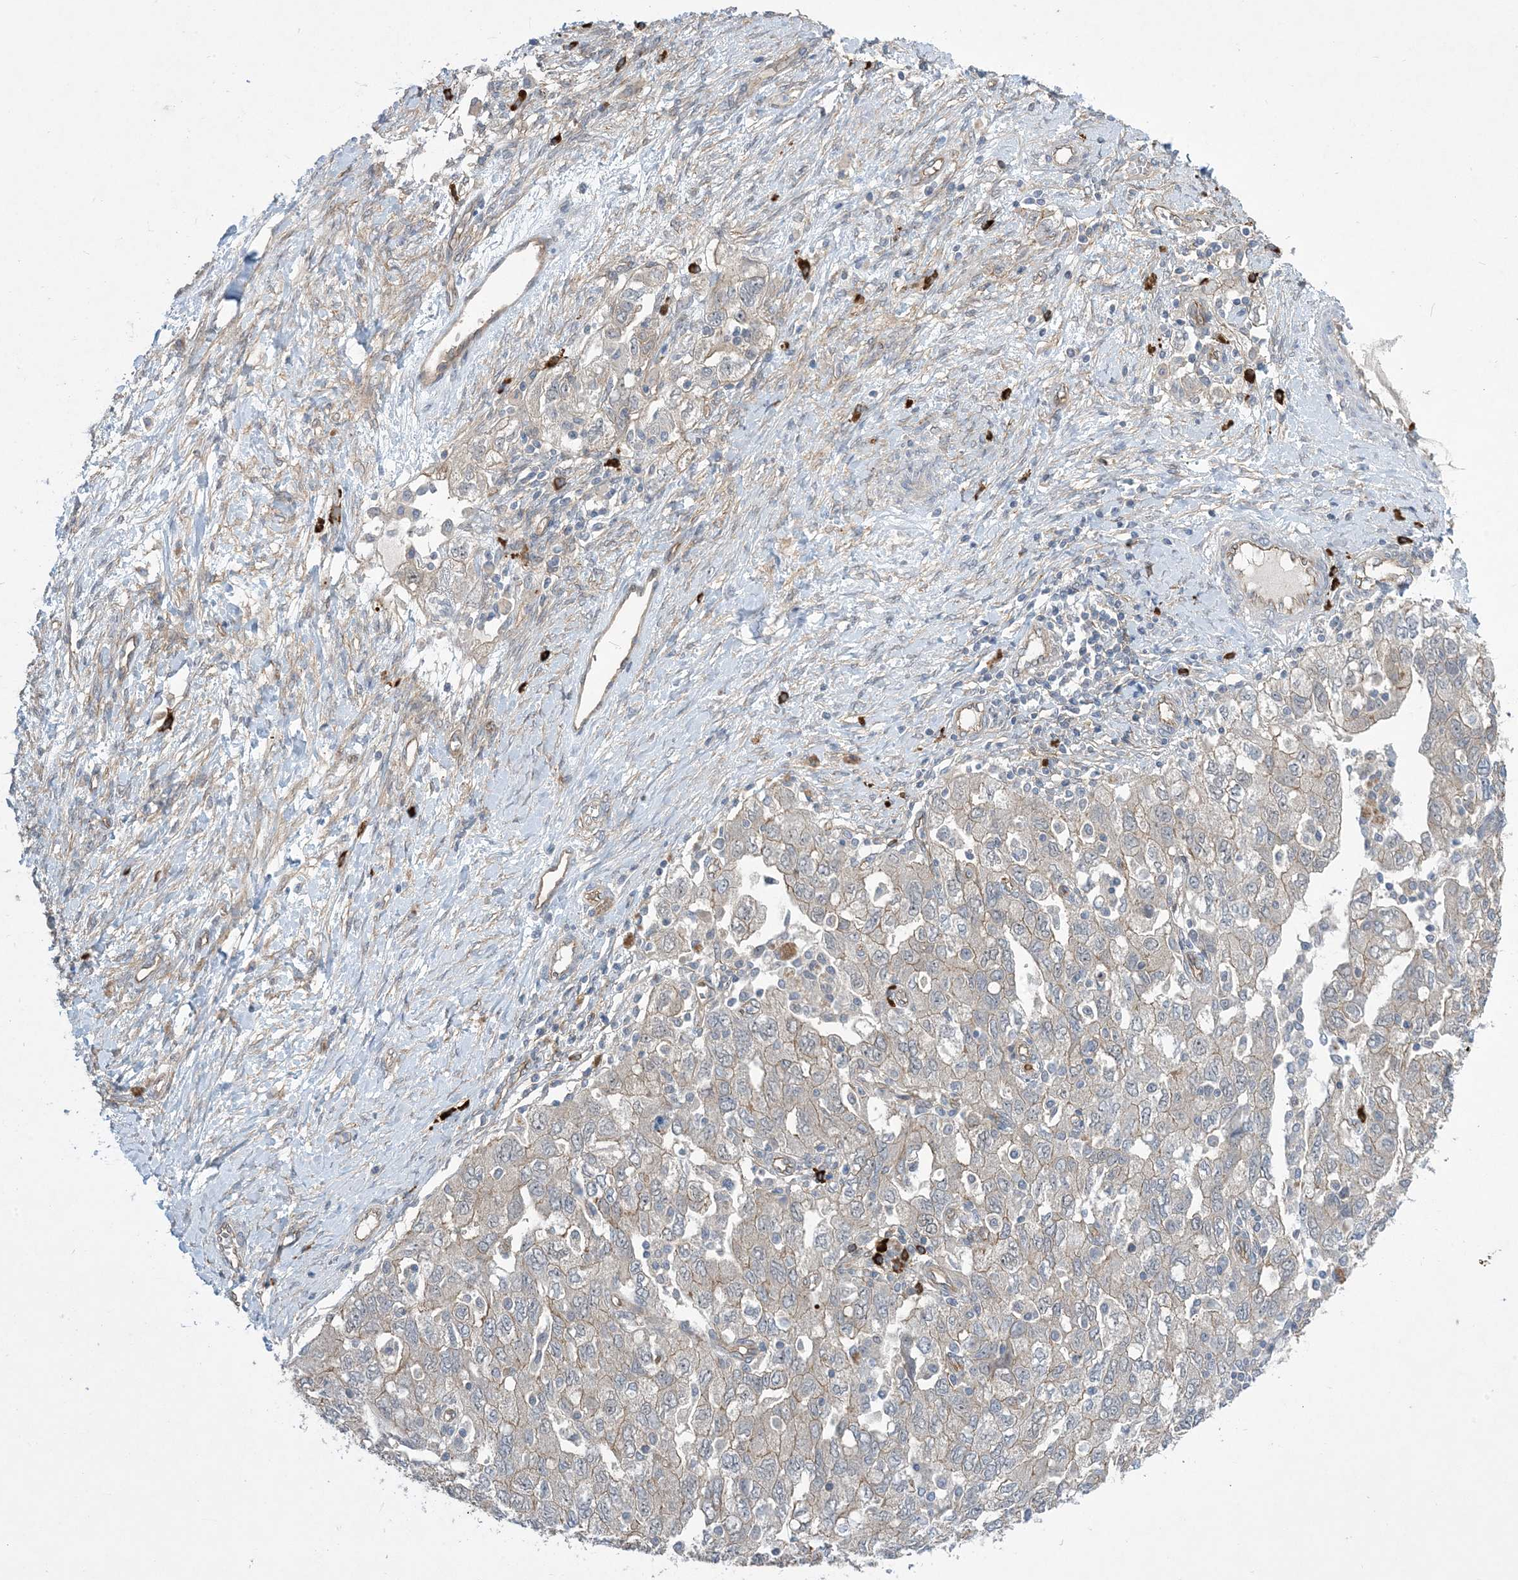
{"staining": {"intensity": "weak", "quantity": "<25%", "location": "cytoplasmic/membranous"}, "tissue": "ovarian cancer", "cell_type": "Tumor cells", "image_type": "cancer", "snomed": [{"axis": "morphology", "description": "Carcinoma, NOS"}, {"axis": "morphology", "description": "Cystadenocarcinoma, serous, NOS"}, {"axis": "topography", "description": "Ovary"}], "caption": "High magnification brightfield microscopy of ovarian cancer stained with DAB (brown) and counterstained with hematoxylin (blue): tumor cells show no significant staining.", "gene": "AOC1", "patient": {"sex": "female", "age": 69}}